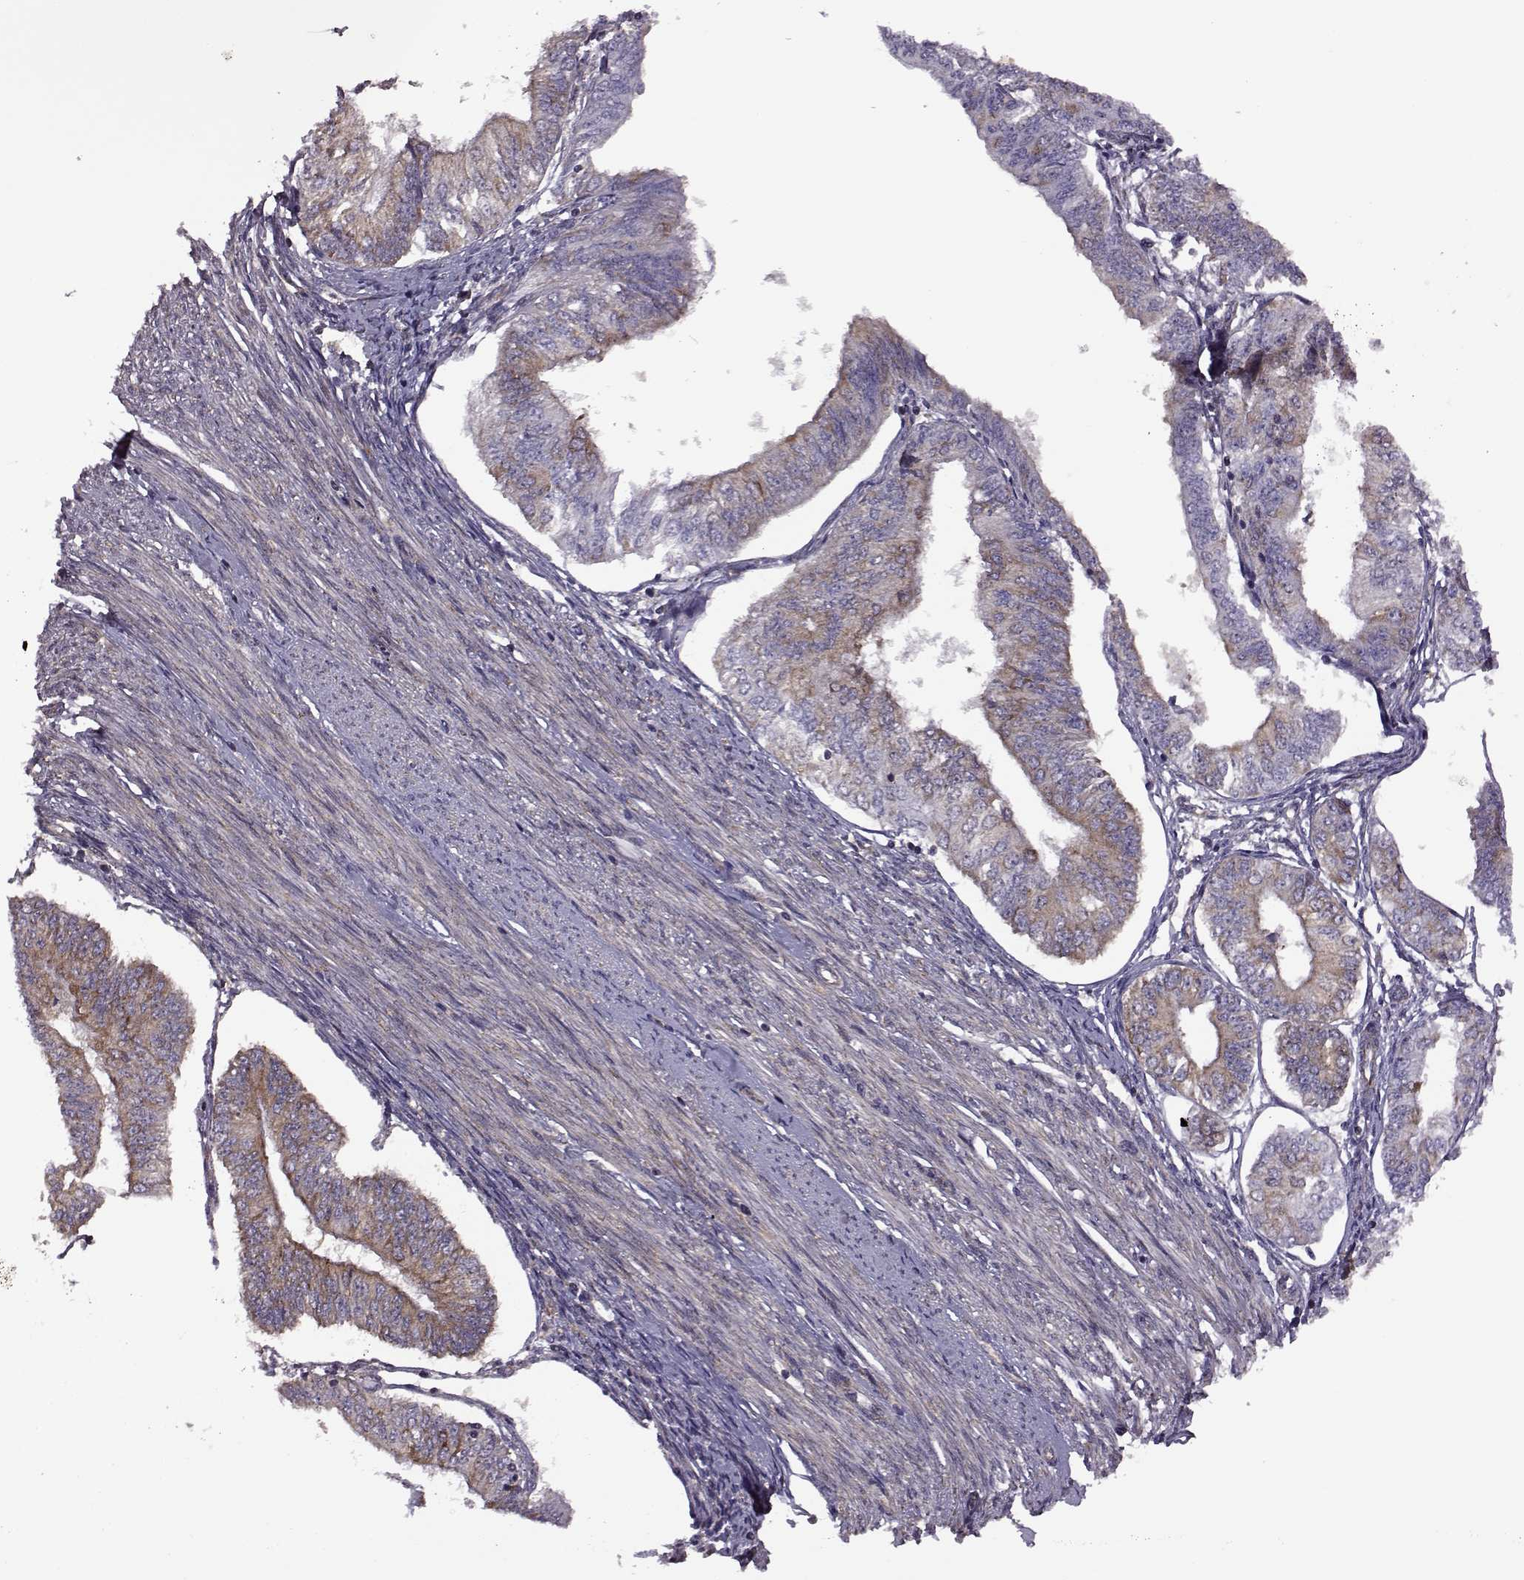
{"staining": {"intensity": "moderate", "quantity": ">75%", "location": "cytoplasmic/membranous"}, "tissue": "endometrial cancer", "cell_type": "Tumor cells", "image_type": "cancer", "snomed": [{"axis": "morphology", "description": "Adenocarcinoma, NOS"}, {"axis": "topography", "description": "Endometrium"}], "caption": "An image of human endometrial adenocarcinoma stained for a protein shows moderate cytoplasmic/membranous brown staining in tumor cells. (IHC, brightfield microscopy, high magnification).", "gene": "URI1", "patient": {"sex": "female", "age": 58}}